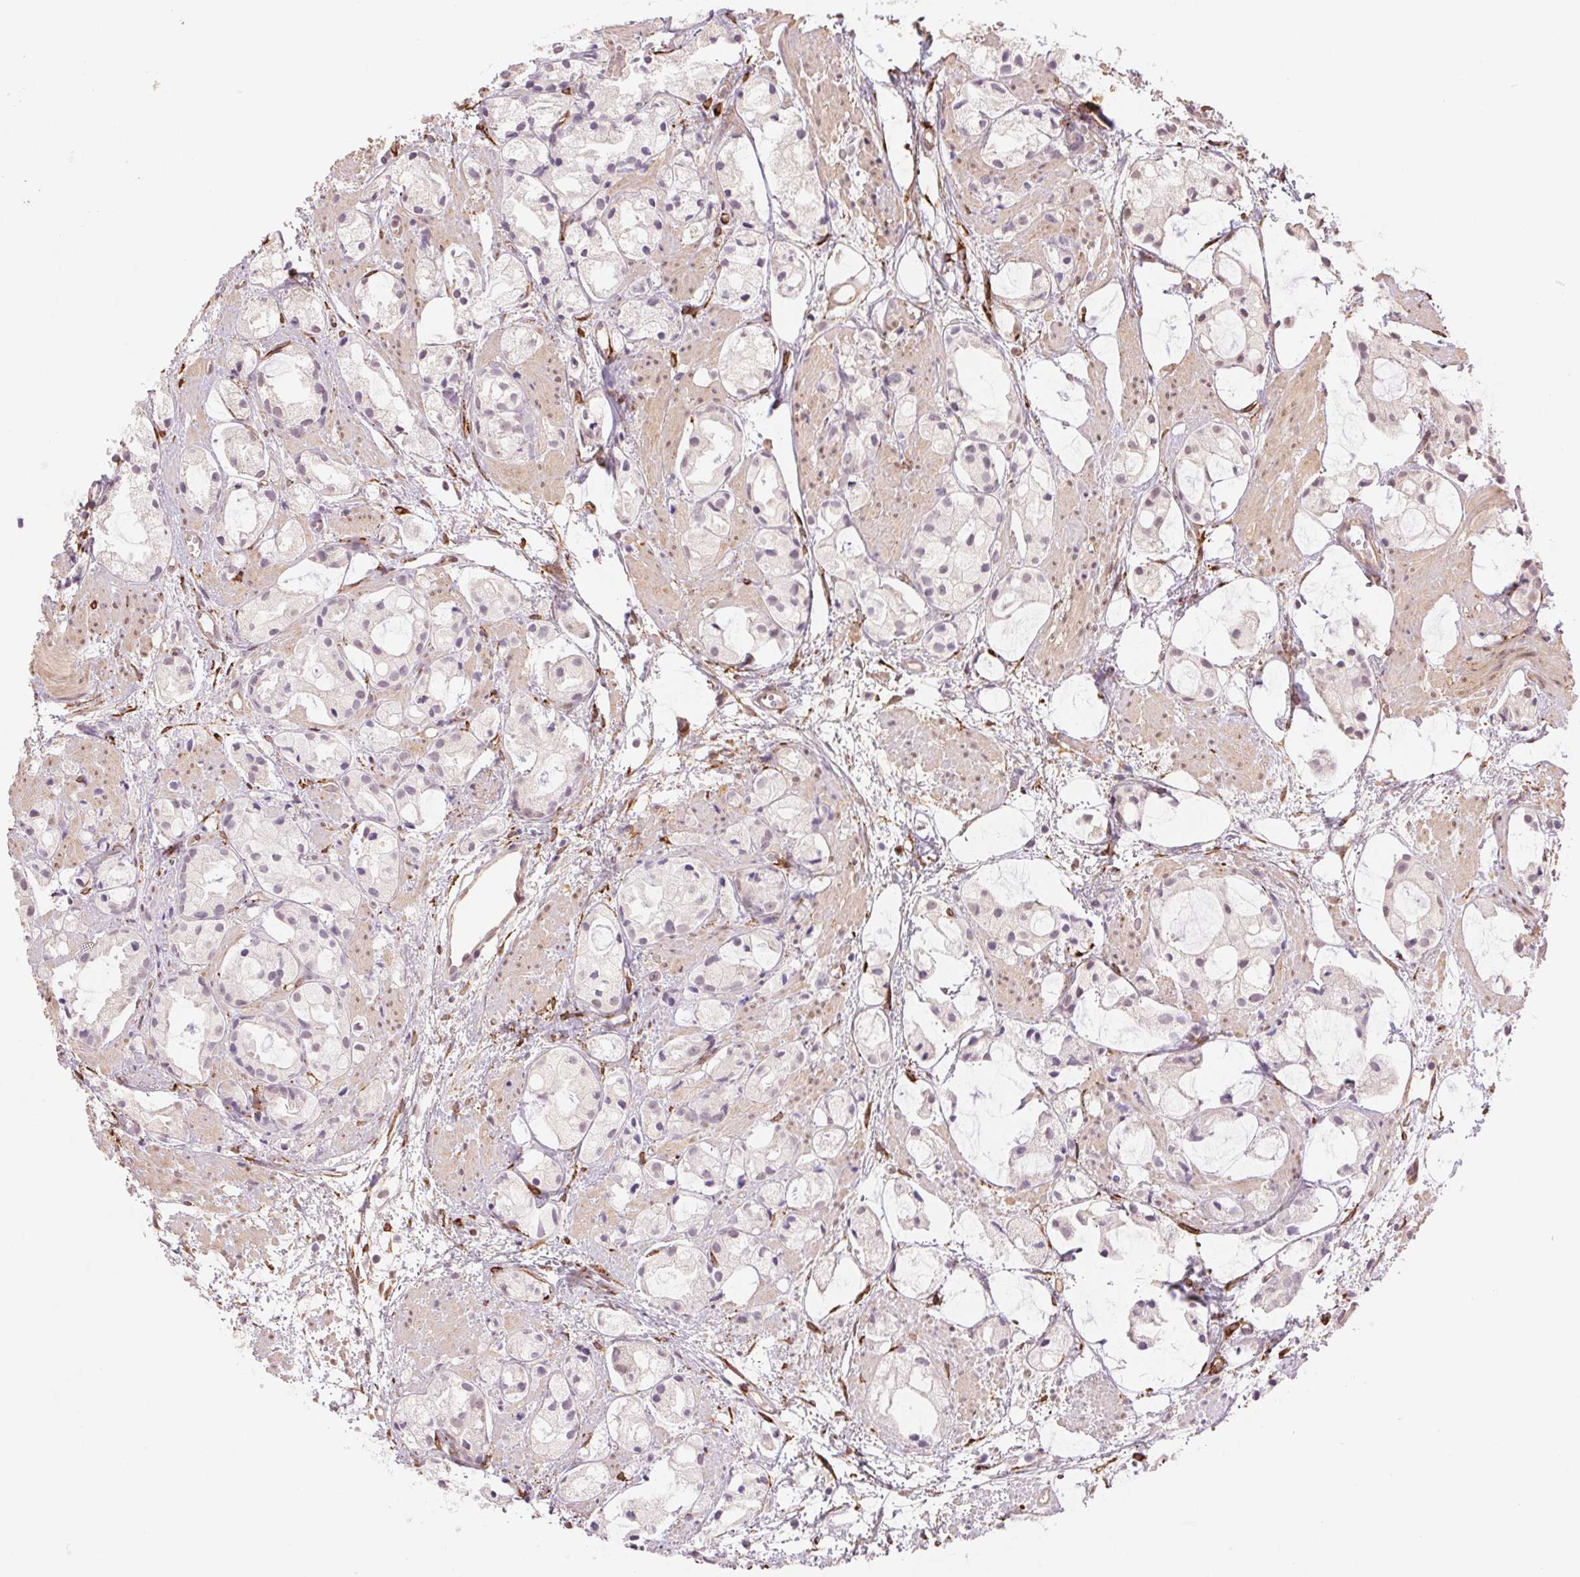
{"staining": {"intensity": "negative", "quantity": "none", "location": "none"}, "tissue": "prostate cancer", "cell_type": "Tumor cells", "image_type": "cancer", "snomed": [{"axis": "morphology", "description": "Adenocarcinoma, High grade"}, {"axis": "topography", "description": "Prostate"}], "caption": "An IHC micrograph of high-grade adenocarcinoma (prostate) is shown. There is no staining in tumor cells of high-grade adenocarcinoma (prostate).", "gene": "FKBP10", "patient": {"sex": "male", "age": 85}}